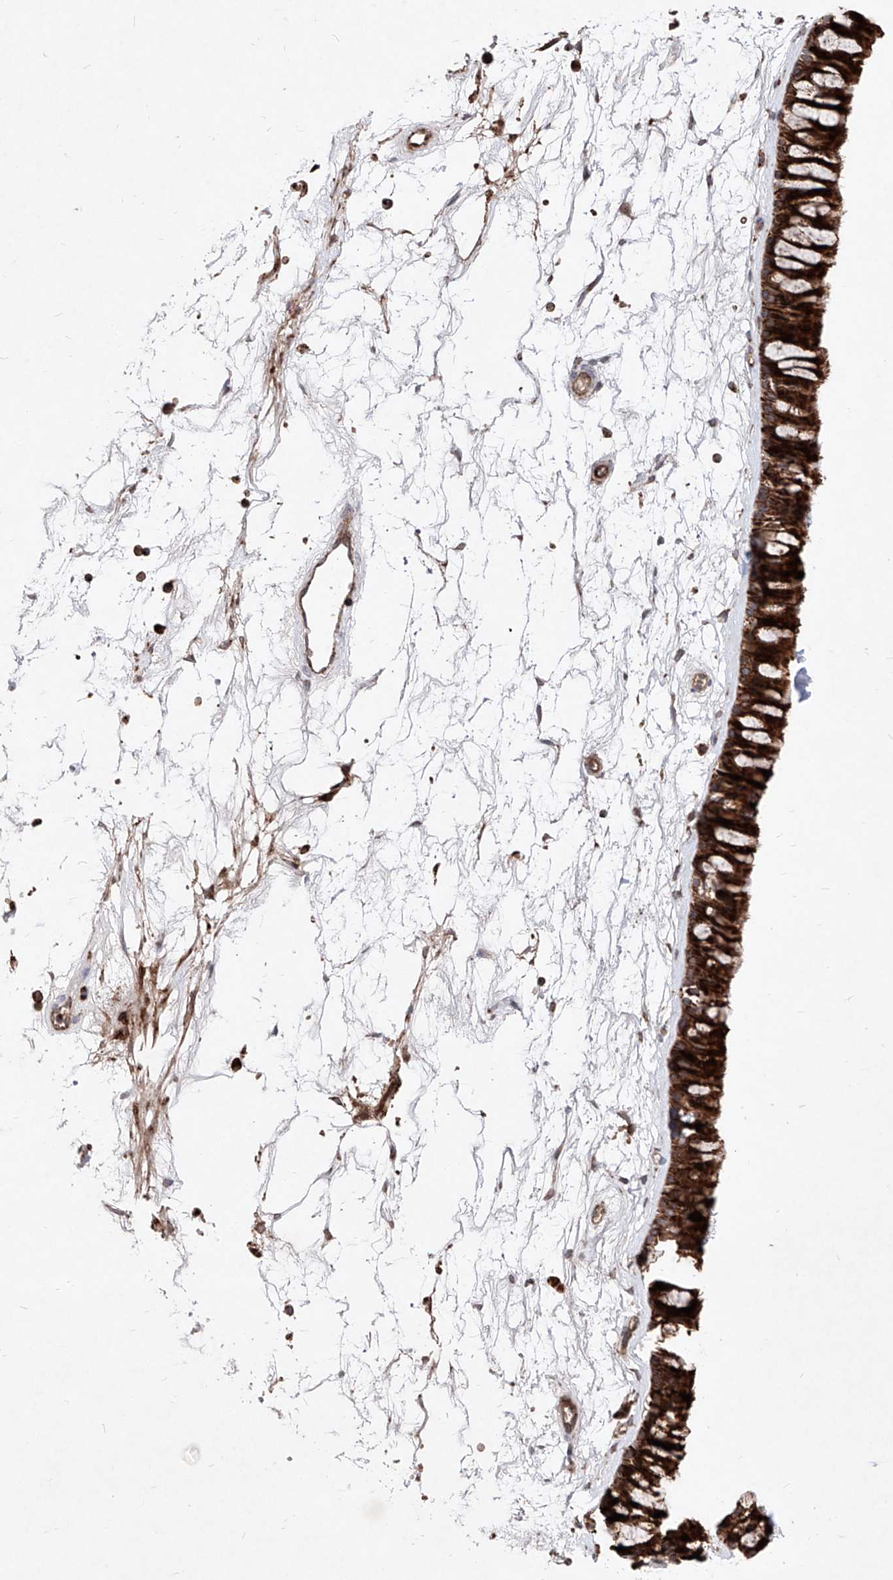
{"staining": {"intensity": "strong", "quantity": ">75%", "location": "cytoplasmic/membranous"}, "tissue": "nasopharynx", "cell_type": "Respiratory epithelial cells", "image_type": "normal", "snomed": [{"axis": "morphology", "description": "Normal tissue, NOS"}, {"axis": "topography", "description": "Nasopharynx"}], "caption": "Respiratory epithelial cells demonstrate high levels of strong cytoplasmic/membranous staining in about >75% of cells in unremarkable nasopharynx.", "gene": "SEMA6A", "patient": {"sex": "male", "age": 64}}